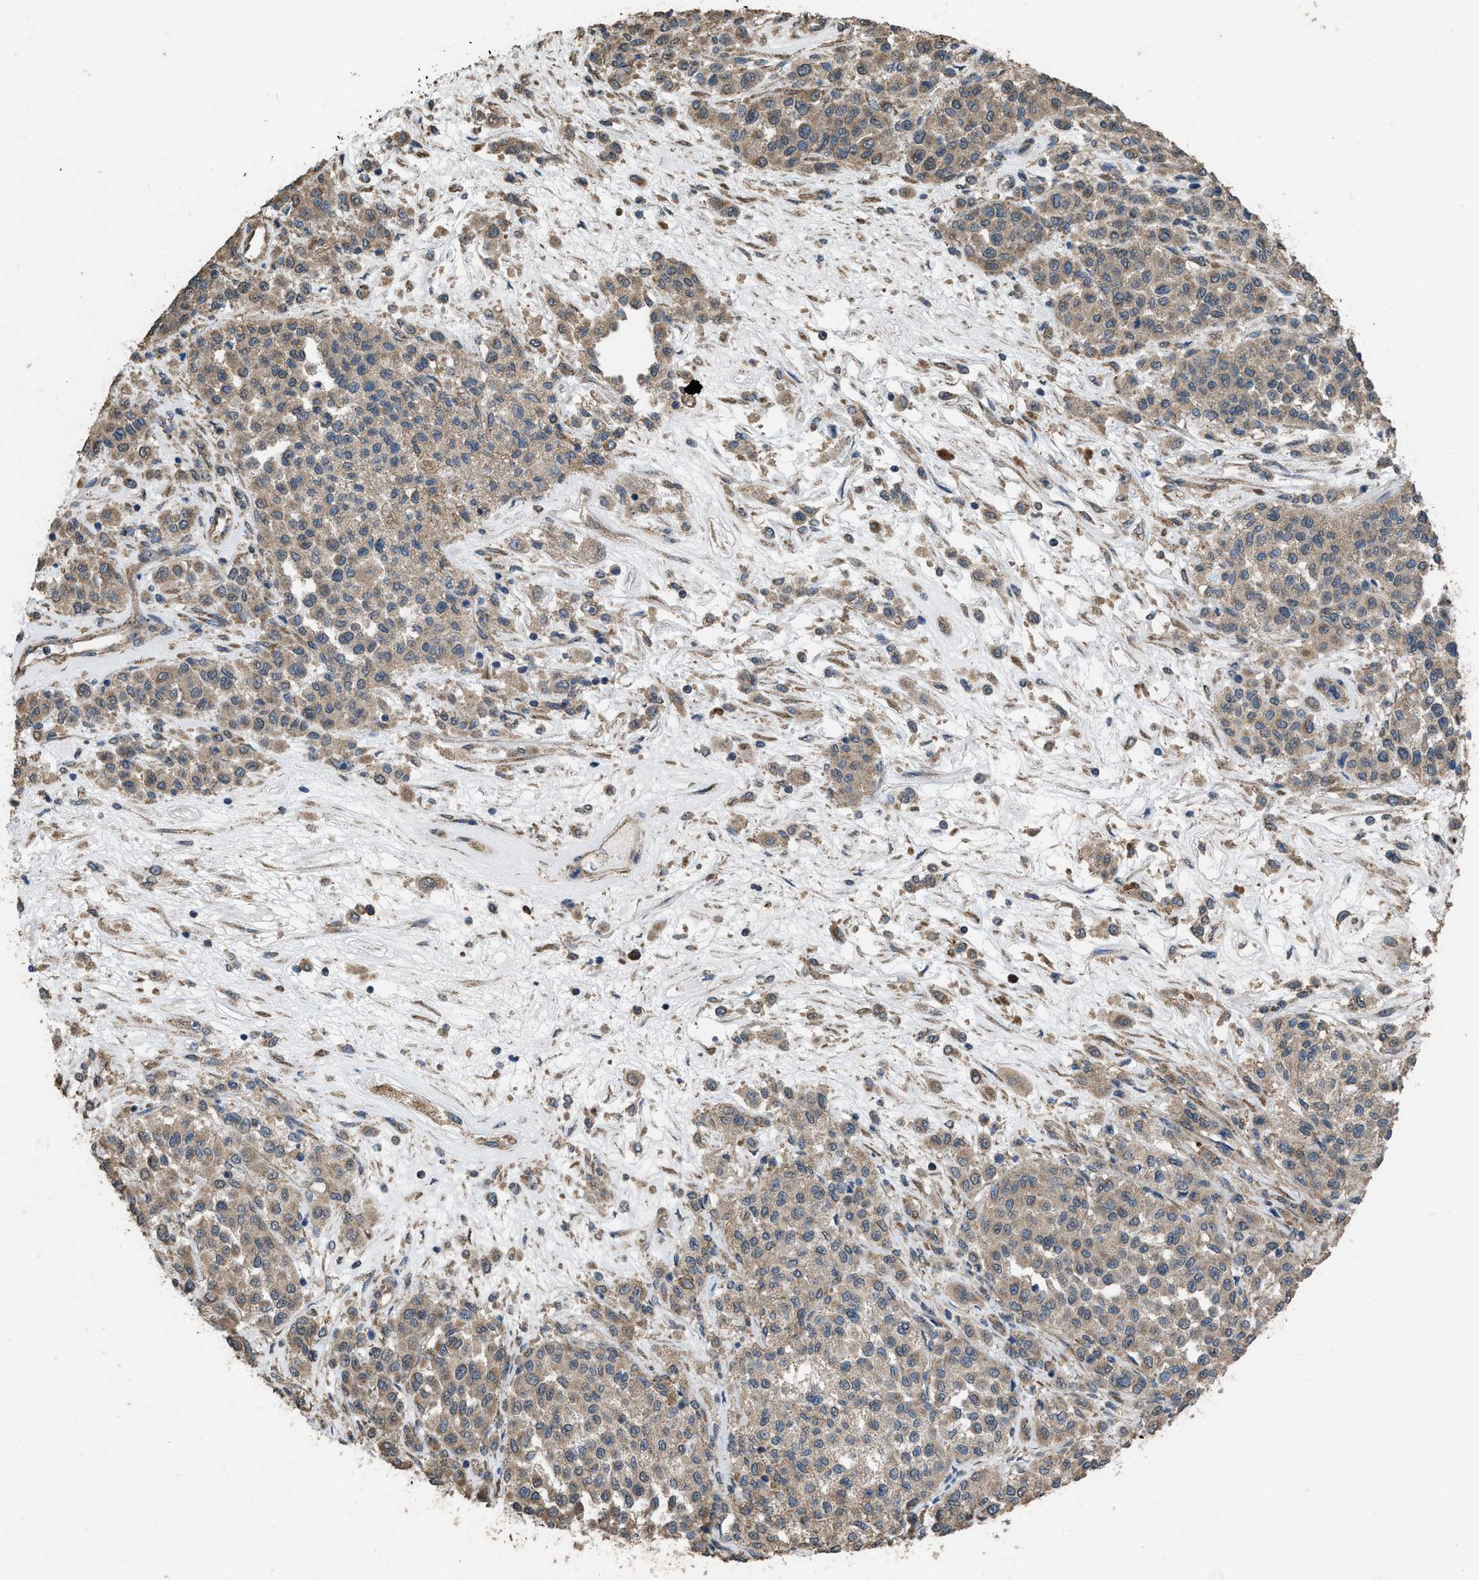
{"staining": {"intensity": "weak", "quantity": ">75%", "location": "cytoplasmic/membranous"}, "tissue": "melanoma", "cell_type": "Tumor cells", "image_type": "cancer", "snomed": [{"axis": "morphology", "description": "Malignant melanoma, Metastatic site"}, {"axis": "topography", "description": "Pancreas"}], "caption": "Immunohistochemistry (IHC) histopathology image of neoplastic tissue: human malignant melanoma (metastatic site) stained using immunohistochemistry displays low levels of weak protein expression localized specifically in the cytoplasmic/membranous of tumor cells, appearing as a cytoplasmic/membranous brown color.", "gene": "ARL6", "patient": {"sex": "female", "age": 30}}